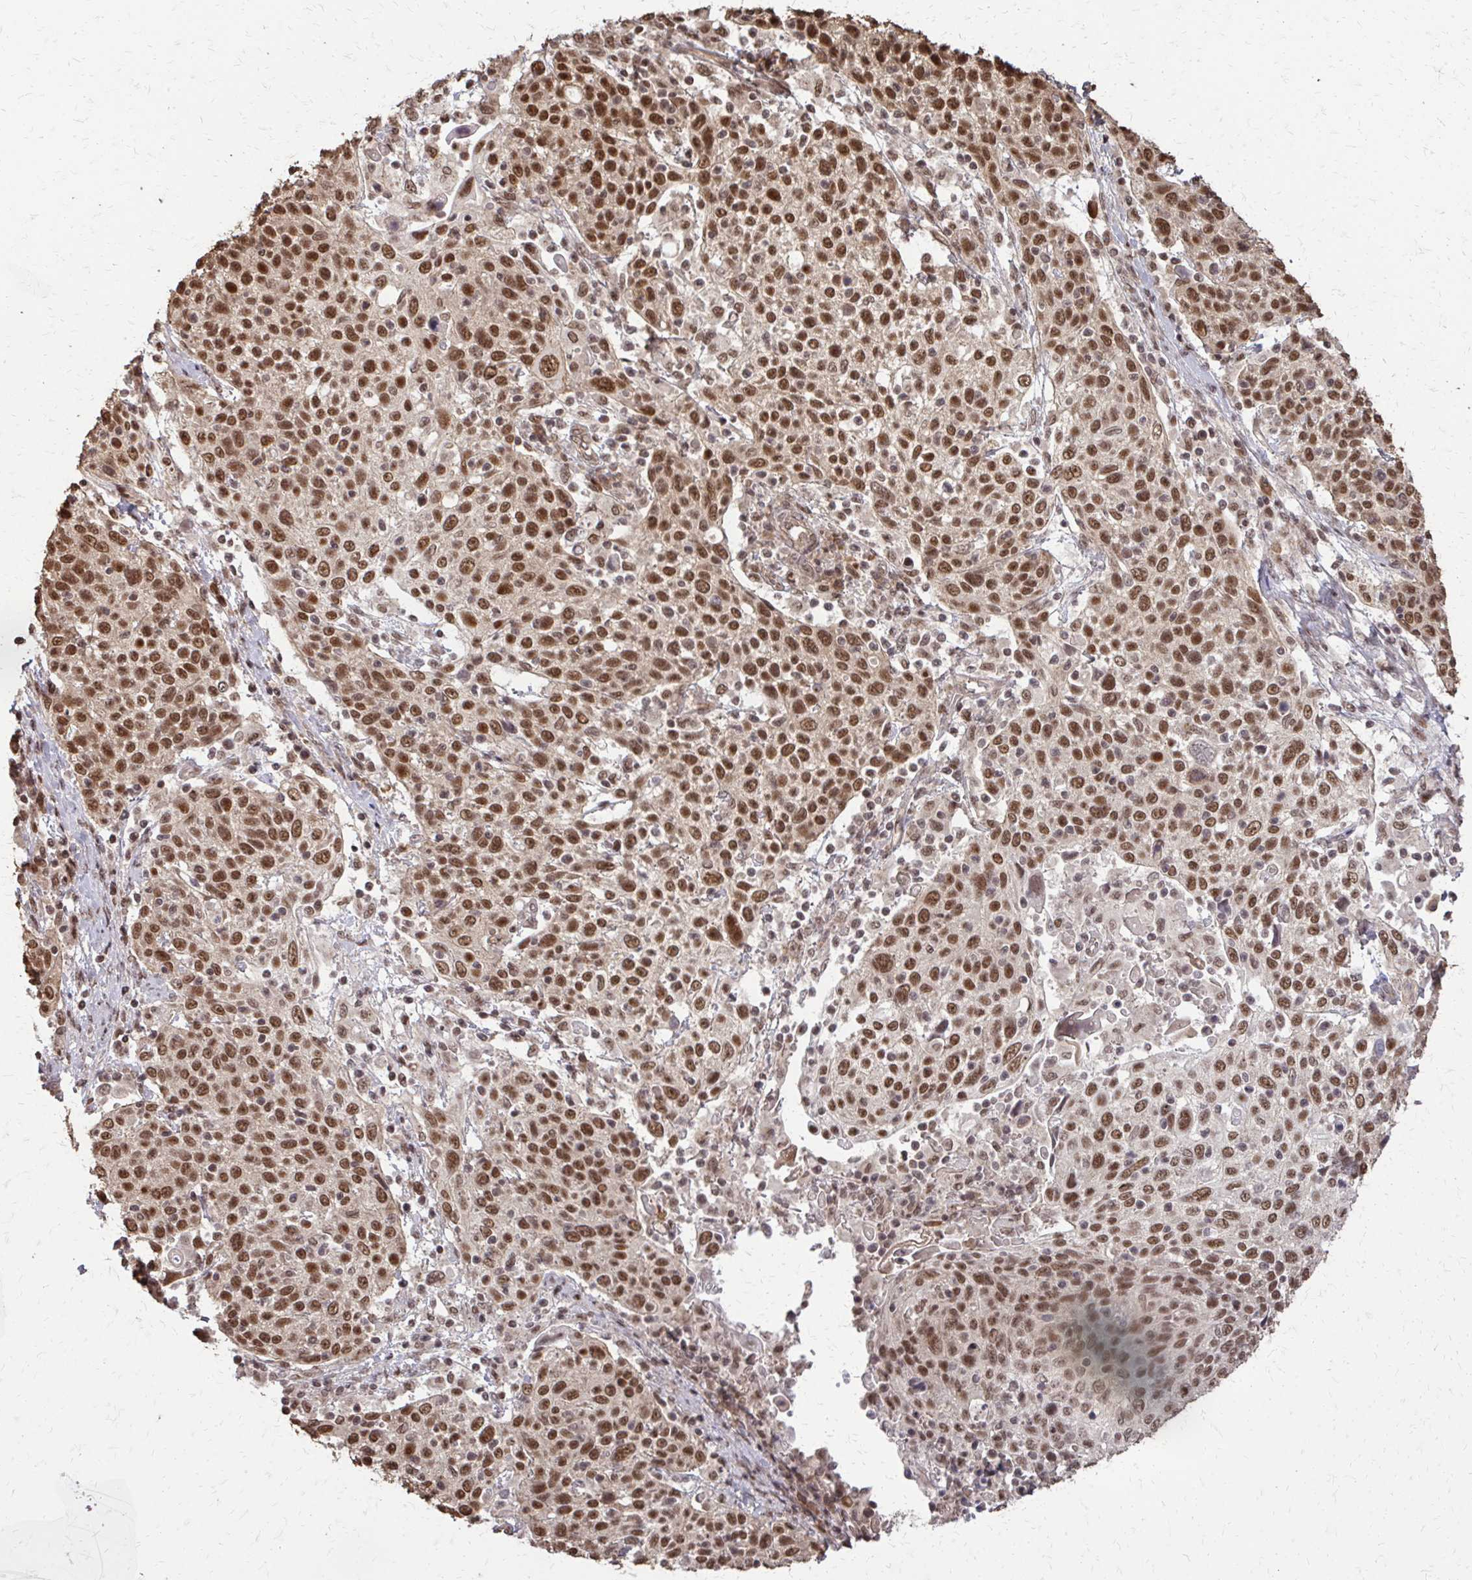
{"staining": {"intensity": "strong", "quantity": ">75%", "location": "nuclear"}, "tissue": "cervical cancer", "cell_type": "Tumor cells", "image_type": "cancer", "snomed": [{"axis": "morphology", "description": "Squamous cell carcinoma, NOS"}, {"axis": "topography", "description": "Cervix"}], "caption": "IHC (DAB (3,3'-diaminobenzidine)) staining of cervical cancer (squamous cell carcinoma) demonstrates strong nuclear protein staining in about >75% of tumor cells. (Brightfield microscopy of DAB IHC at high magnification).", "gene": "SS18", "patient": {"sex": "female", "age": 61}}